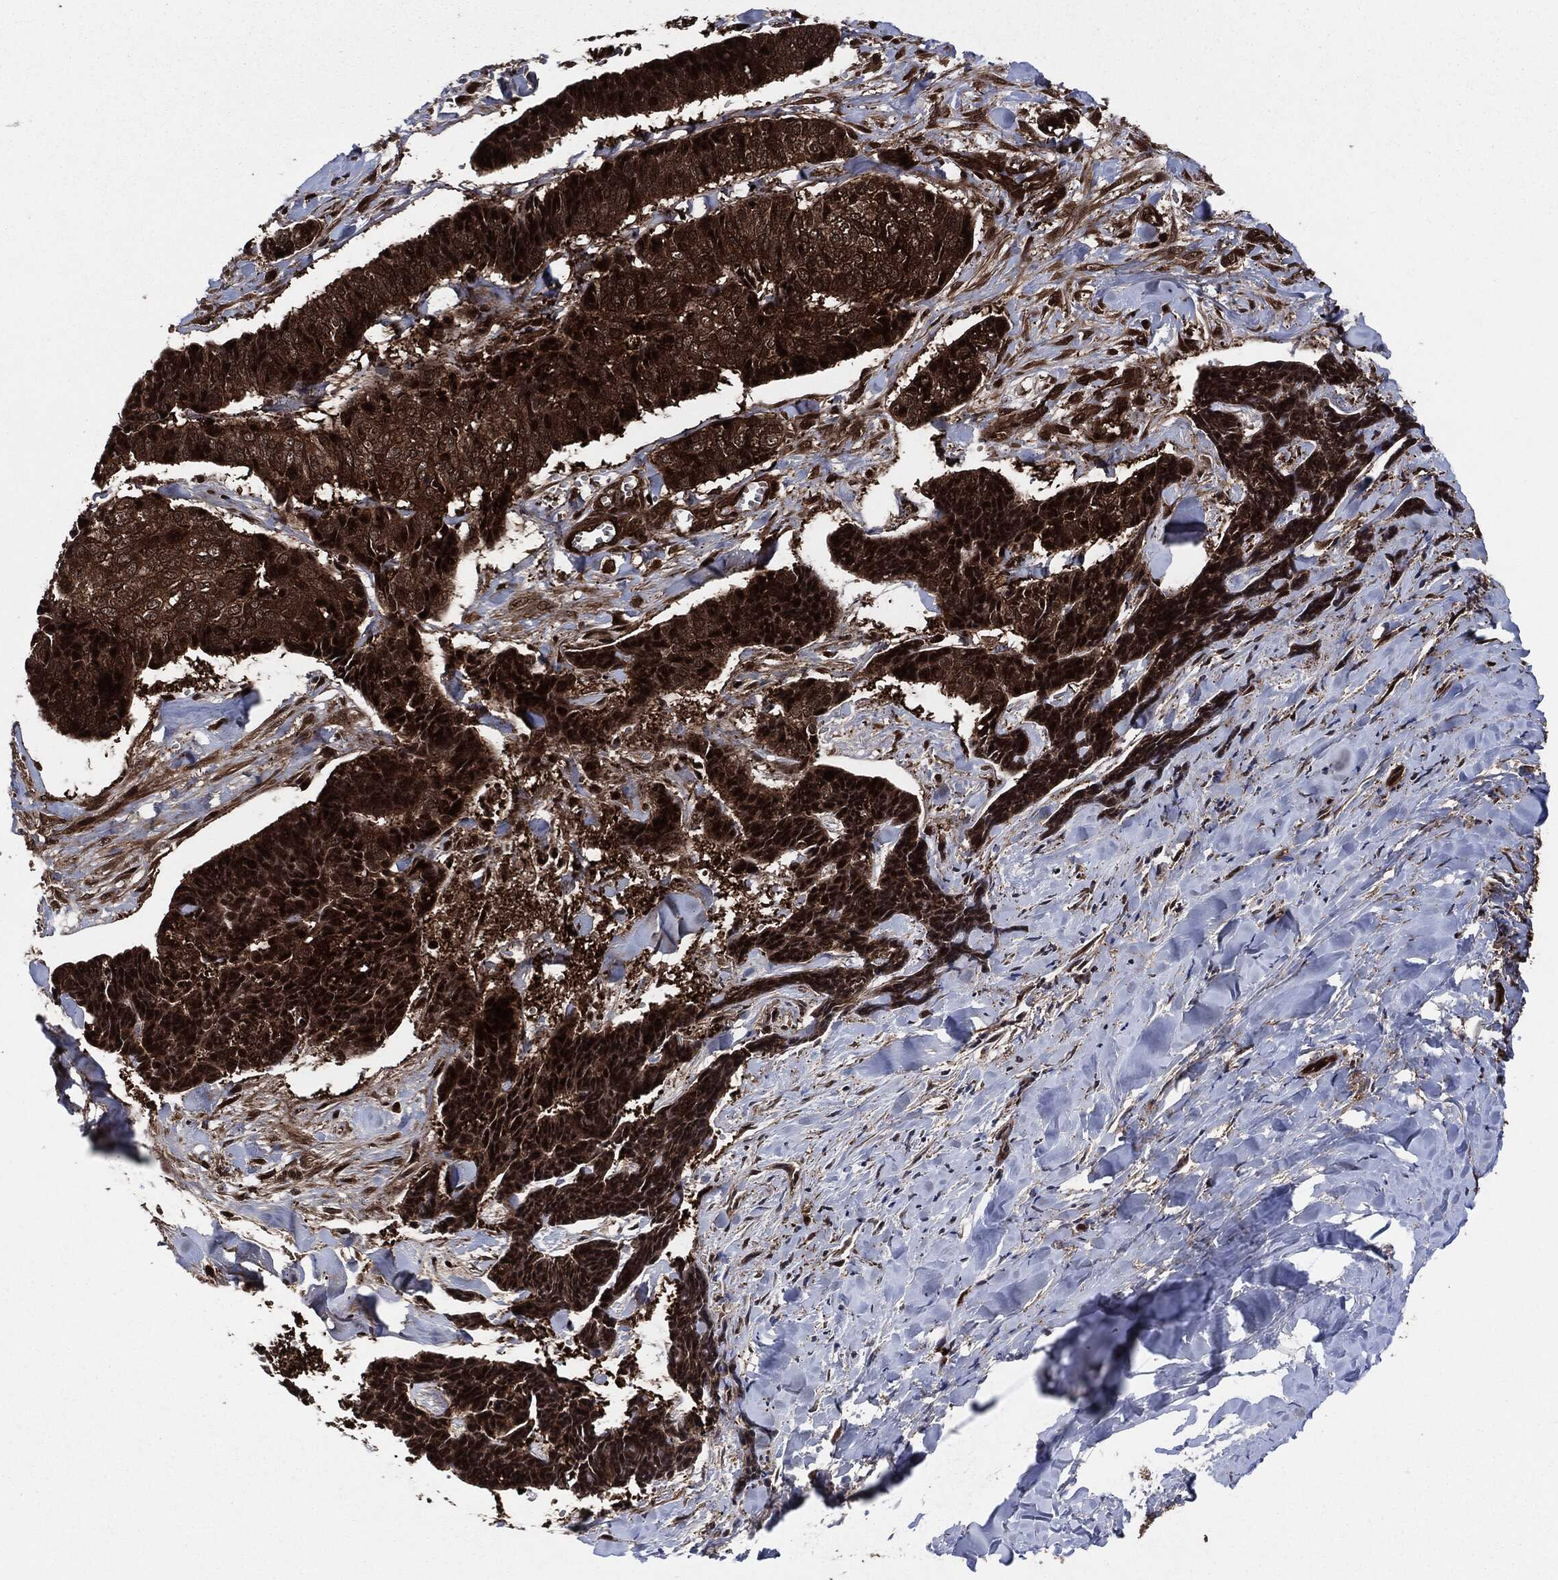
{"staining": {"intensity": "strong", "quantity": ">75%", "location": "cytoplasmic/membranous"}, "tissue": "skin cancer", "cell_type": "Tumor cells", "image_type": "cancer", "snomed": [{"axis": "morphology", "description": "Basal cell carcinoma"}, {"axis": "topography", "description": "Skin"}], "caption": "Skin cancer stained with DAB IHC displays high levels of strong cytoplasmic/membranous staining in about >75% of tumor cells.", "gene": "YWHAB", "patient": {"sex": "male", "age": 86}}